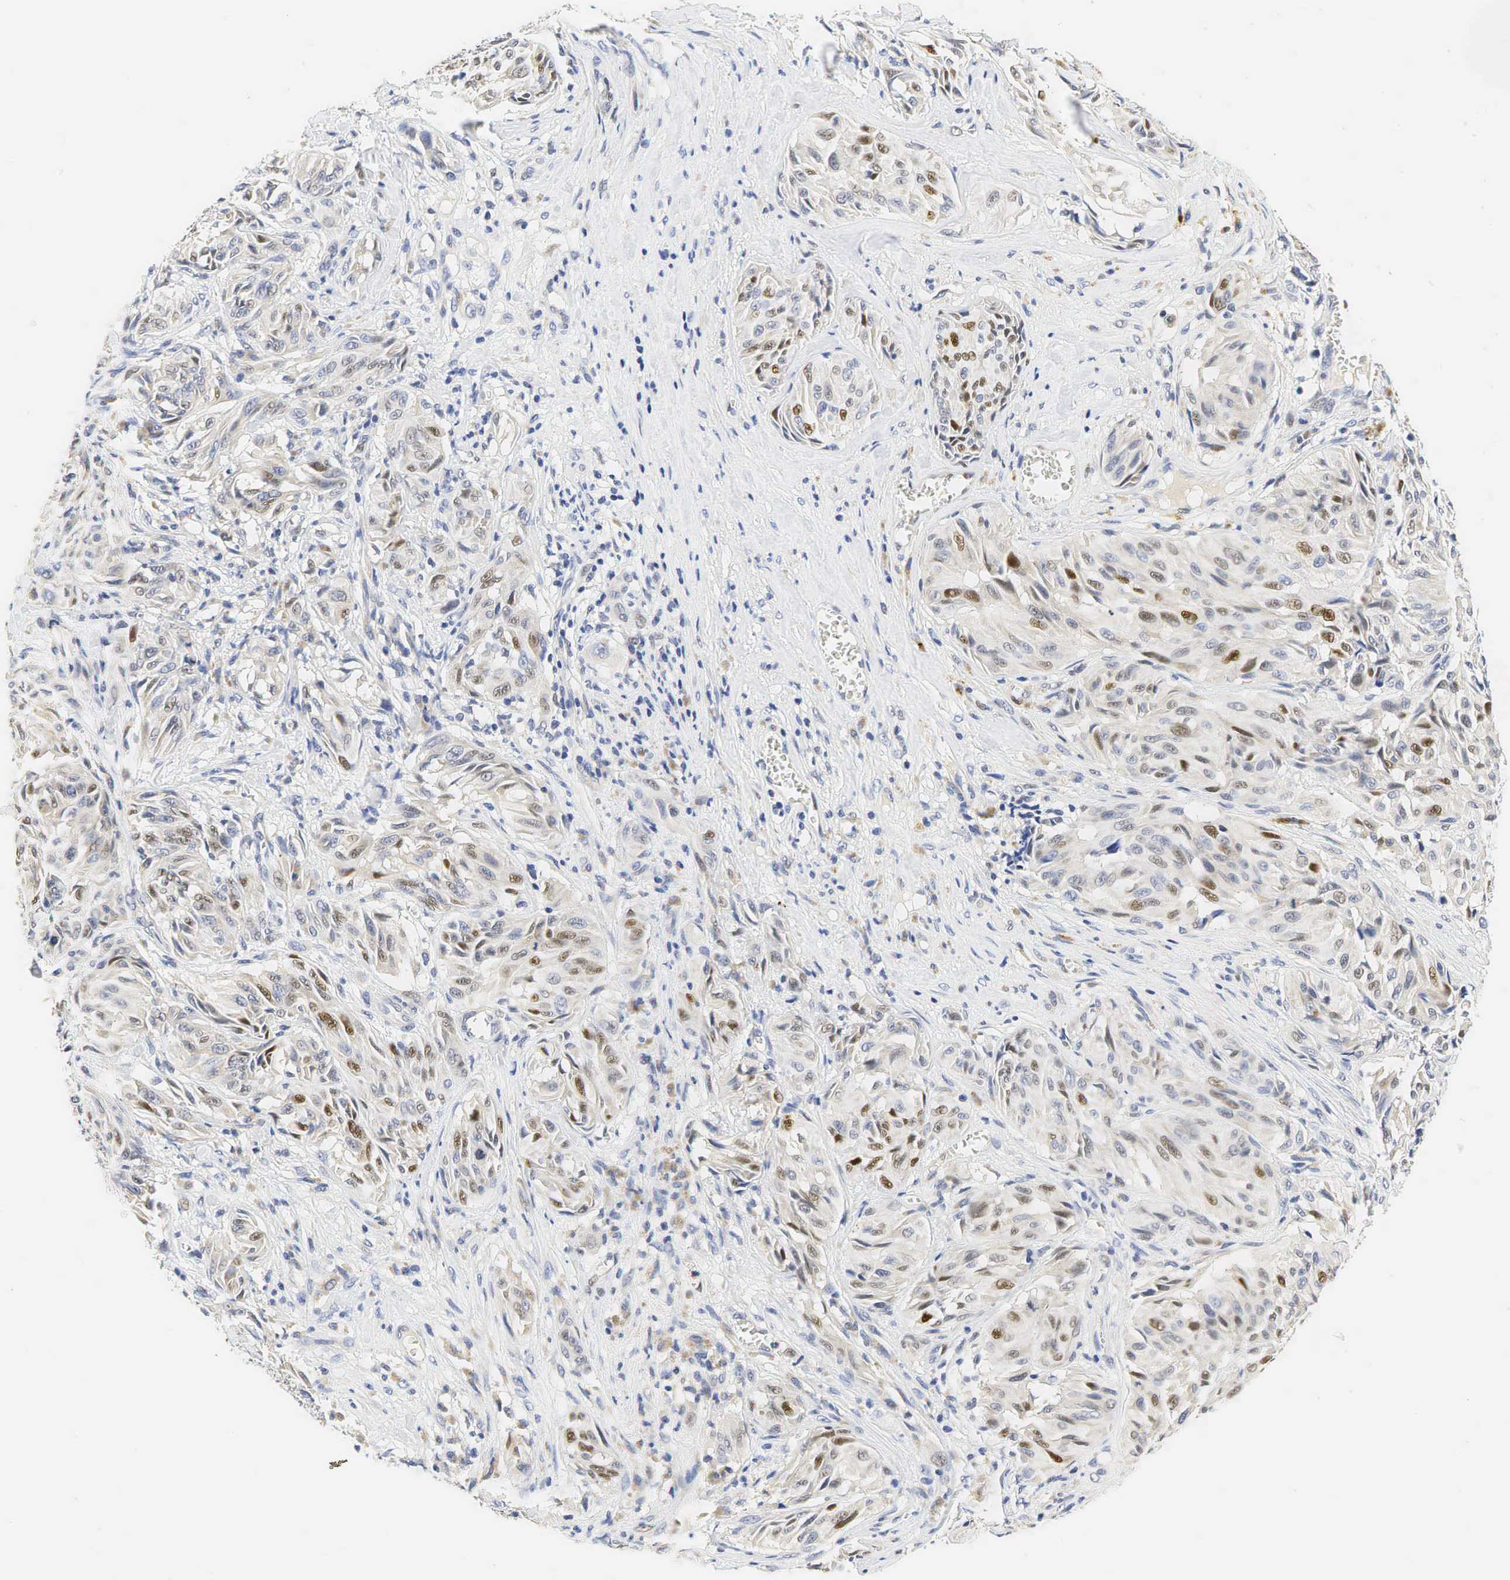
{"staining": {"intensity": "moderate", "quantity": "<25%", "location": "nuclear"}, "tissue": "melanoma", "cell_type": "Tumor cells", "image_type": "cancer", "snomed": [{"axis": "morphology", "description": "Malignant melanoma, NOS"}, {"axis": "topography", "description": "Skin"}], "caption": "The photomicrograph displays a brown stain indicating the presence of a protein in the nuclear of tumor cells in melanoma.", "gene": "CCND1", "patient": {"sex": "male", "age": 54}}